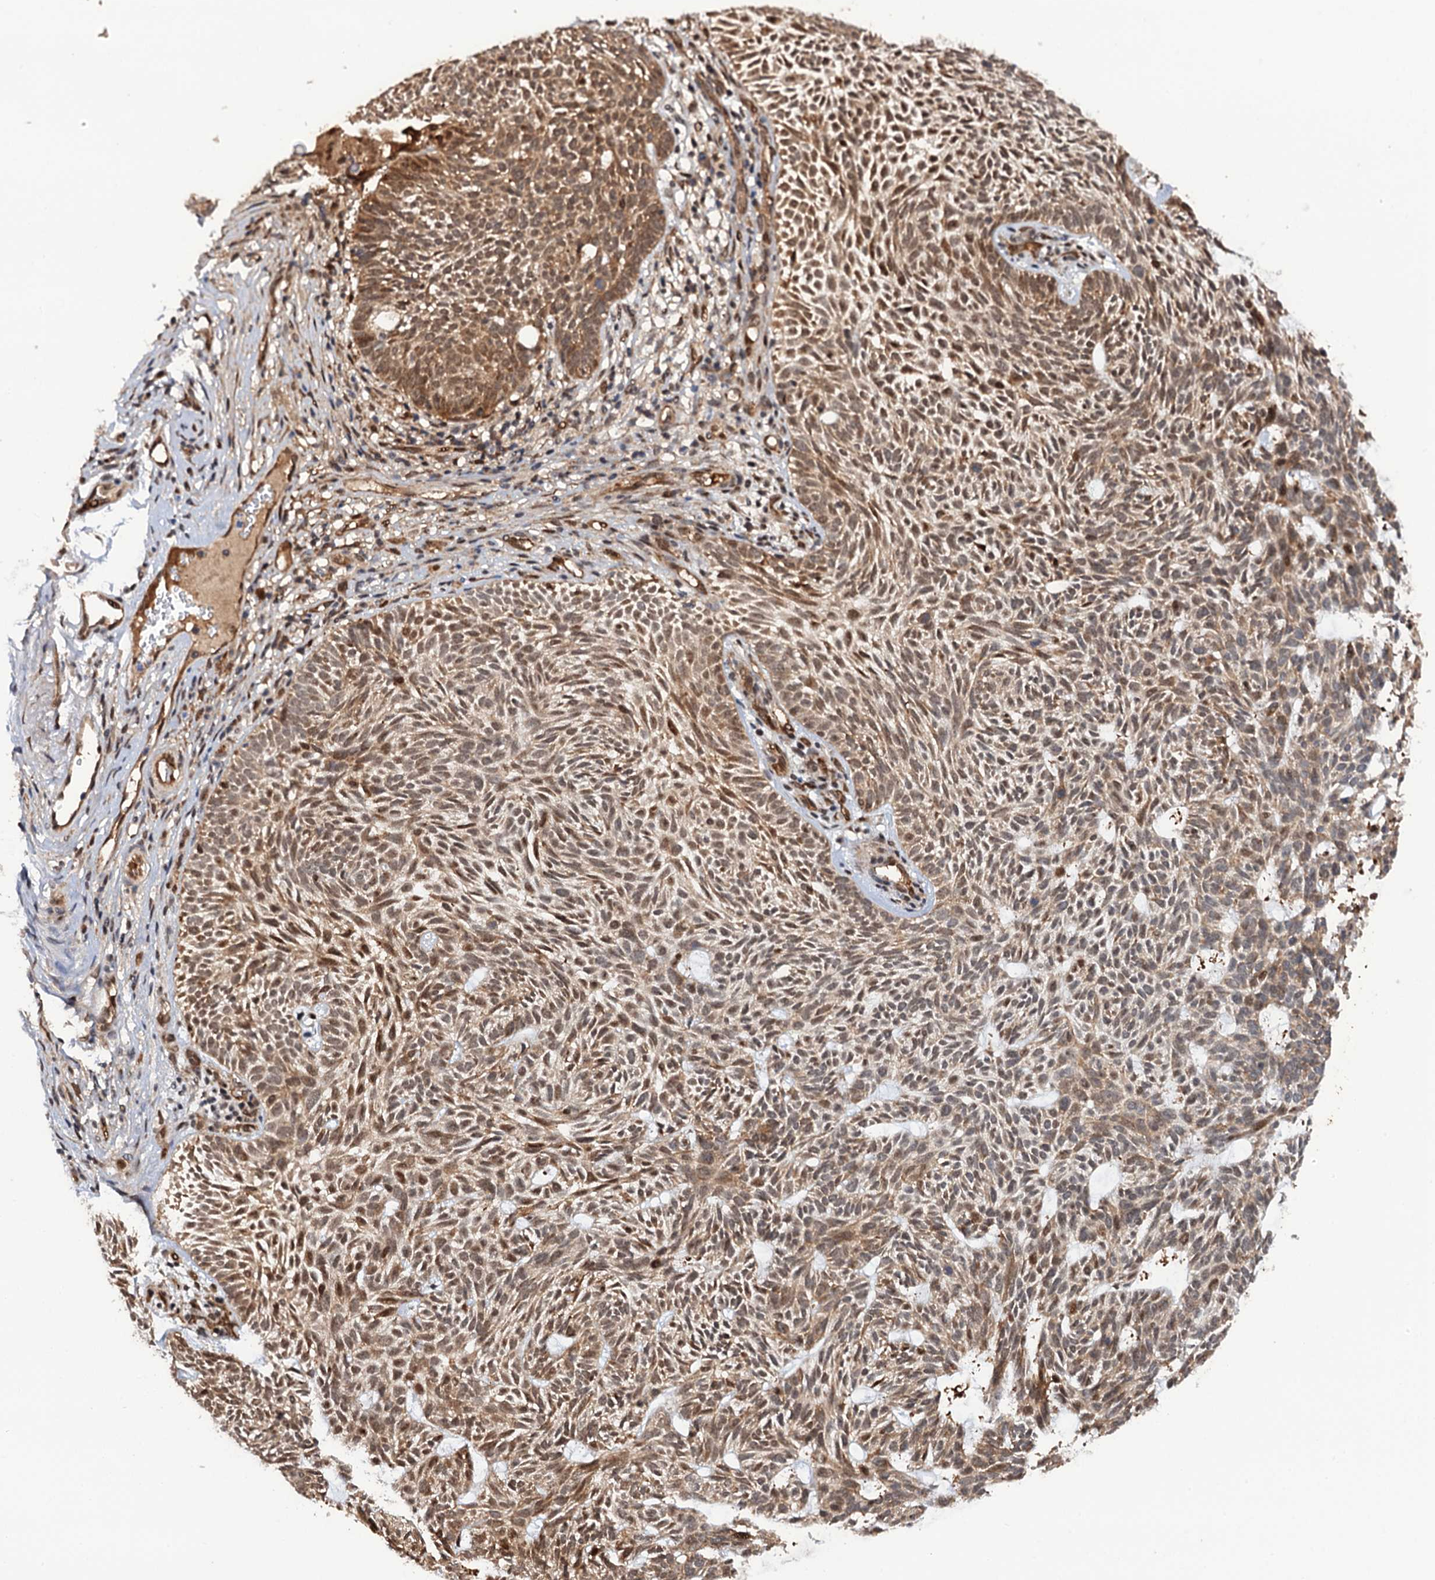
{"staining": {"intensity": "moderate", "quantity": ">75%", "location": "cytoplasmic/membranous,nuclear"}, "tissue": "skin cancer", "cell_type": "Tumor cells", "image_type": "cancer", "snomed": [{"axis": "morphology", "description": "Basal cell carcinoma"}, {"axis": "topography", "description": "Skin"}], "caption": "Protein analysis of skin cancer tissue displays moderate cytoplasmic/membranous and nuclear staining in approximately >75% of tumor cells.", "gene": "CDC23", "patient": {"sex": "male", "age": 75}}